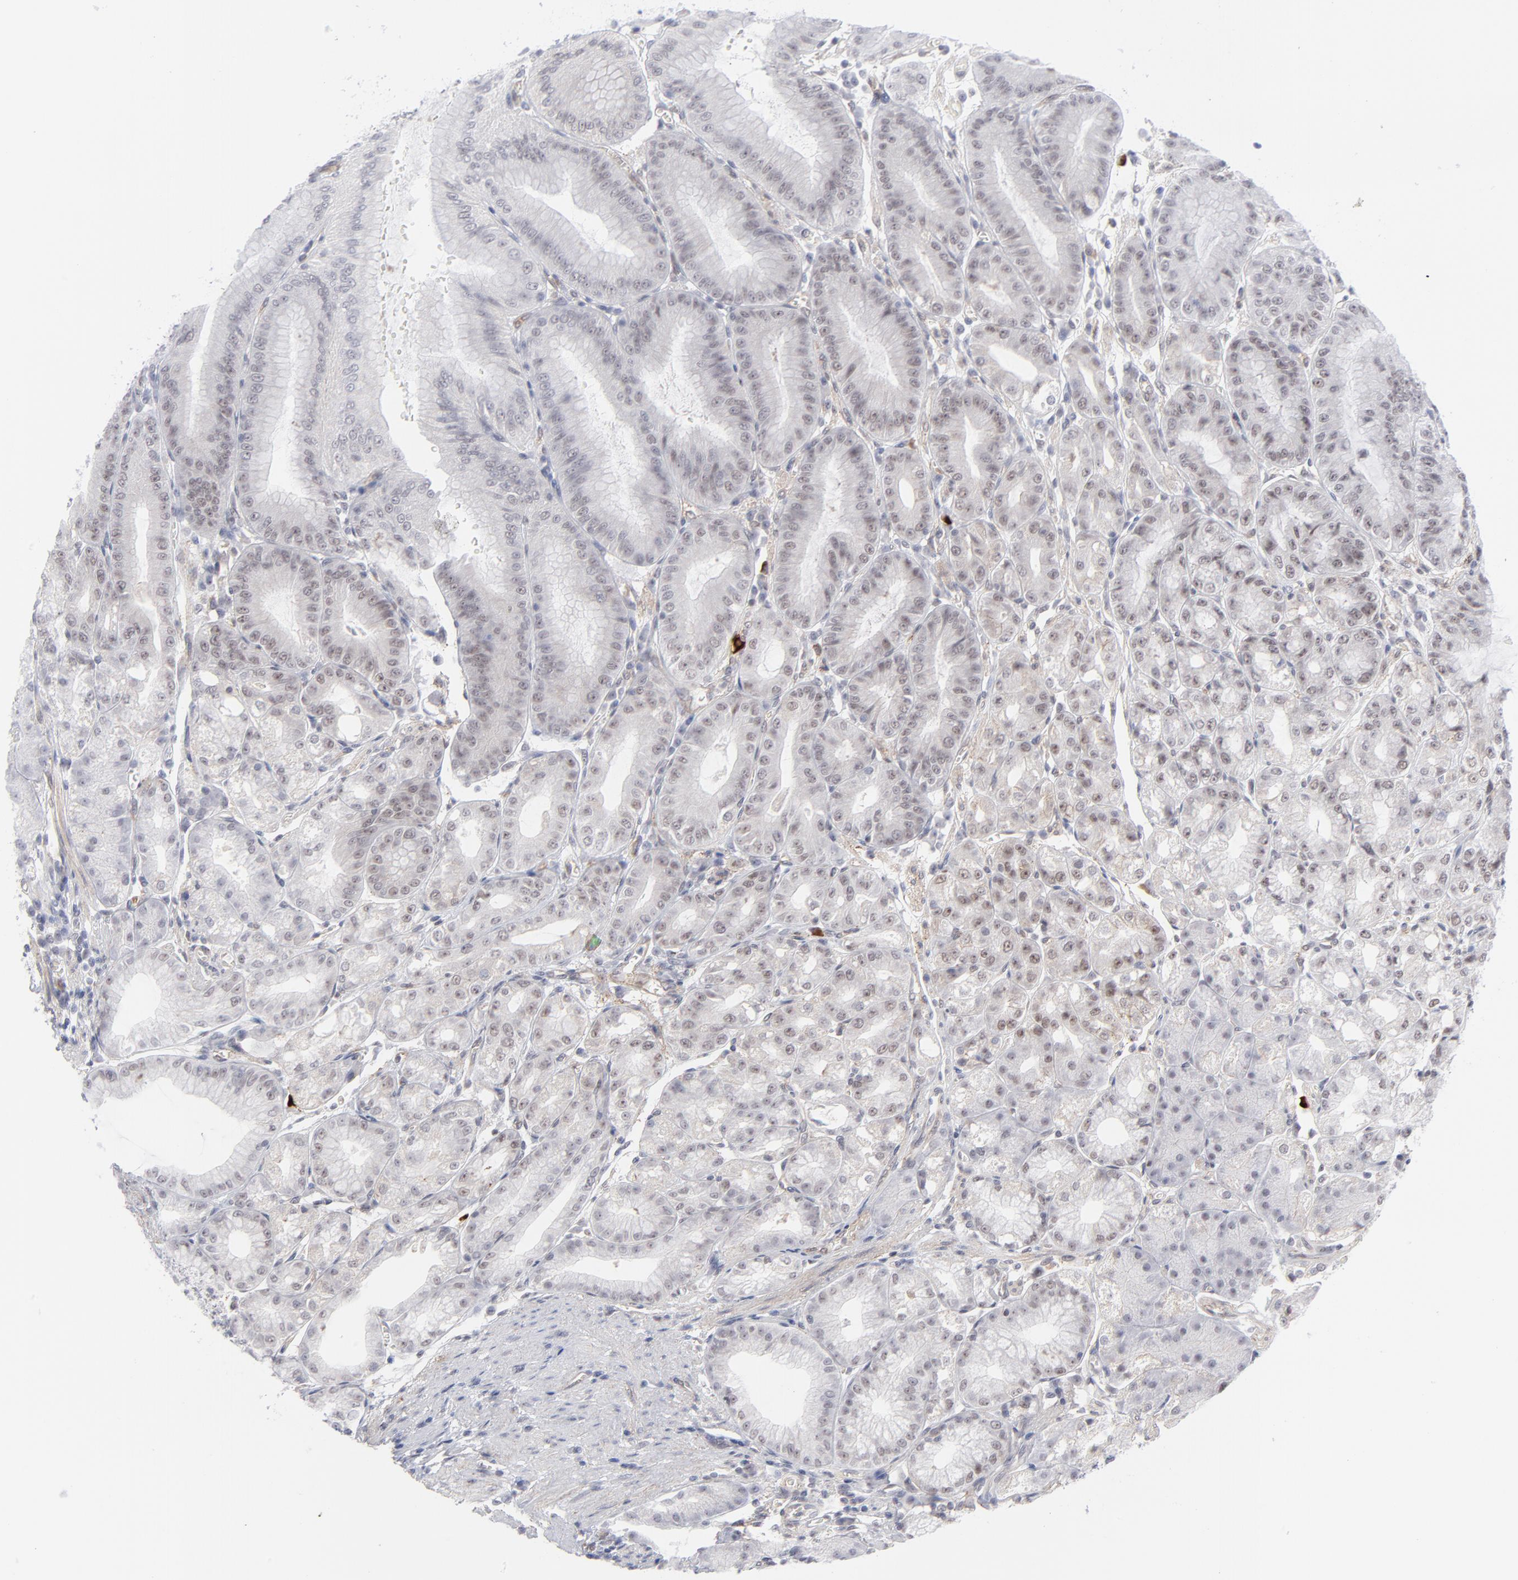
{"staining": {"intensity": "weak", "quantity": "25%-75%", "location": "nuclear"}, "tissue": "stomach", "cell_type": "Glandular cells", "image_type": "normal", "snomed": [{"axis": "morphology", "description": "Normal tissue, NOS"}, {"axis": "topography", "description": "Stomach, lower"}], "caption": "An image of stomach stained for a protein shows weak nuclear brown staining in glandular cells. (Stains: DAB in brown, nuclei in blue, Microscopy: brightfield microscopy at high magnification).", "gene": "NBN", "patient": {"sex": "male", "age": 71}}